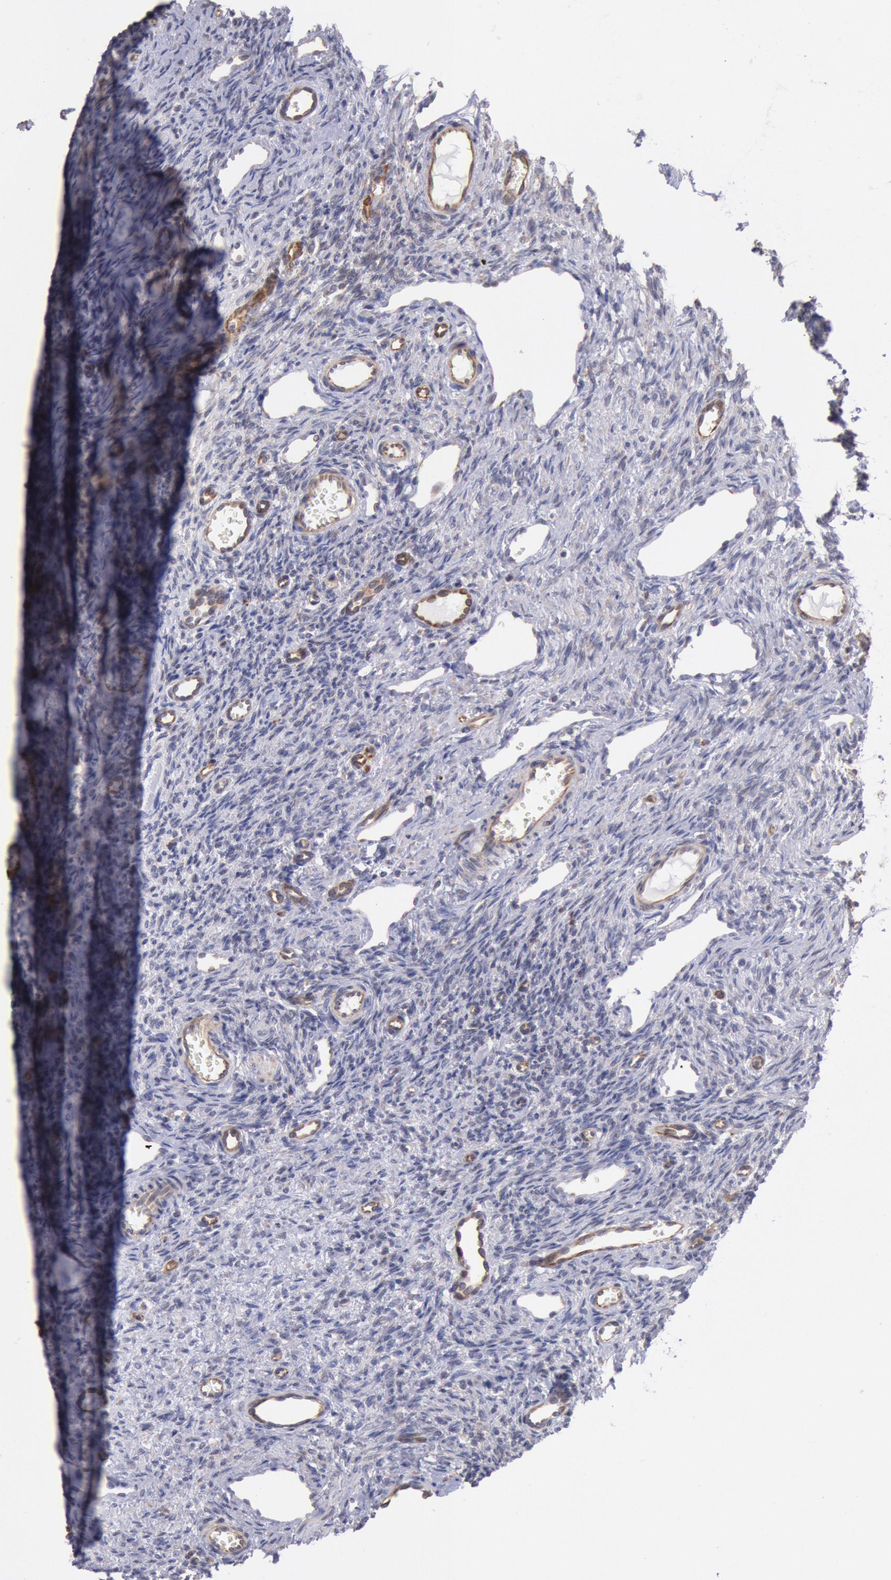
{"staining": {"intensity": "moderate", "quantity": ">75%", "location": "cytoplasmic/membranous"}, "tissue": "ovary", "cell_type": "Follicle cells", "image_type": "normal", "snomed": [{"axis": "morphology", "description": "Normal tissue, NOS"}, {"axis": "topography", "description": "Ovary"}], "caption": "Brown immunohistochemical staining in unremarkable ovary demonstrates moderate cytoplasmic/membranous expression in about >75% of follicle cells.", "gene": "DRG1", "patient": {"sex": "female", "age": 33}}